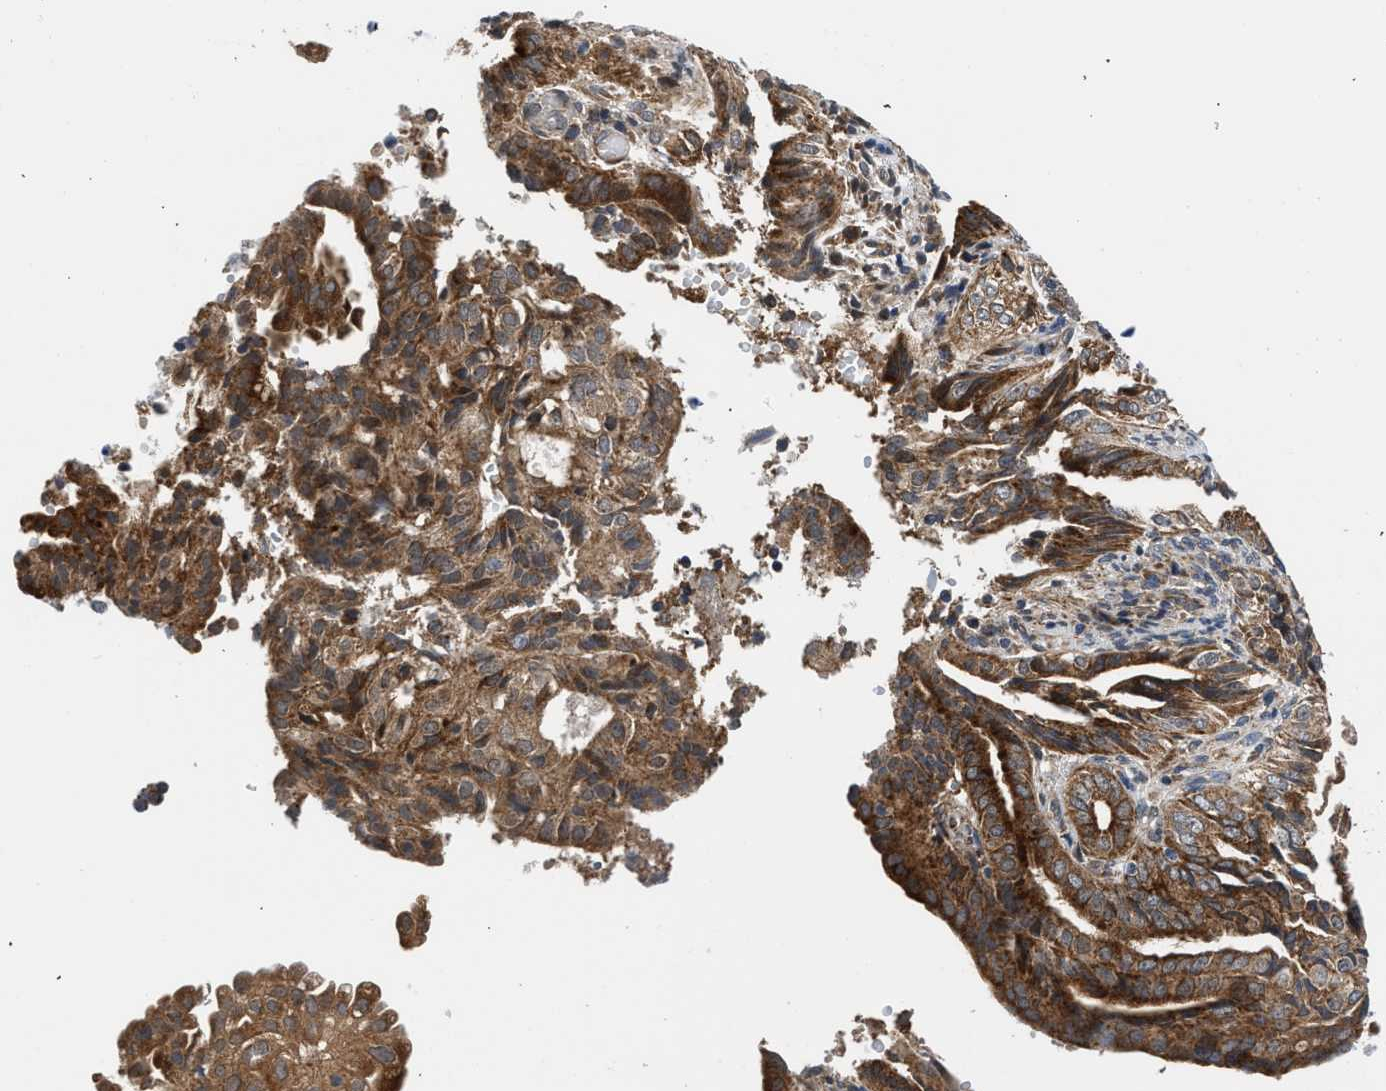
{"staining": {"intensity": "strong", "quantity": ">75%", "location": "cytoplasmic/membranous"}, "tissue": "endometrial cancer", "cell_type": "Tumor cells", "image_type": "cancer", "snomed": [{"axis": "morphology", "description": "Adenocarcinoma, NOS"}, {"axis": "topography", "description": "Endometrium"}], "caption": "Protein expression analysis of endometrial cancer reveals strong cytoplasmic/membranous expression in approximately >75% of tumor cells.", "gene": "POLG2", "patient": {"sex": "female", "age": 58}}